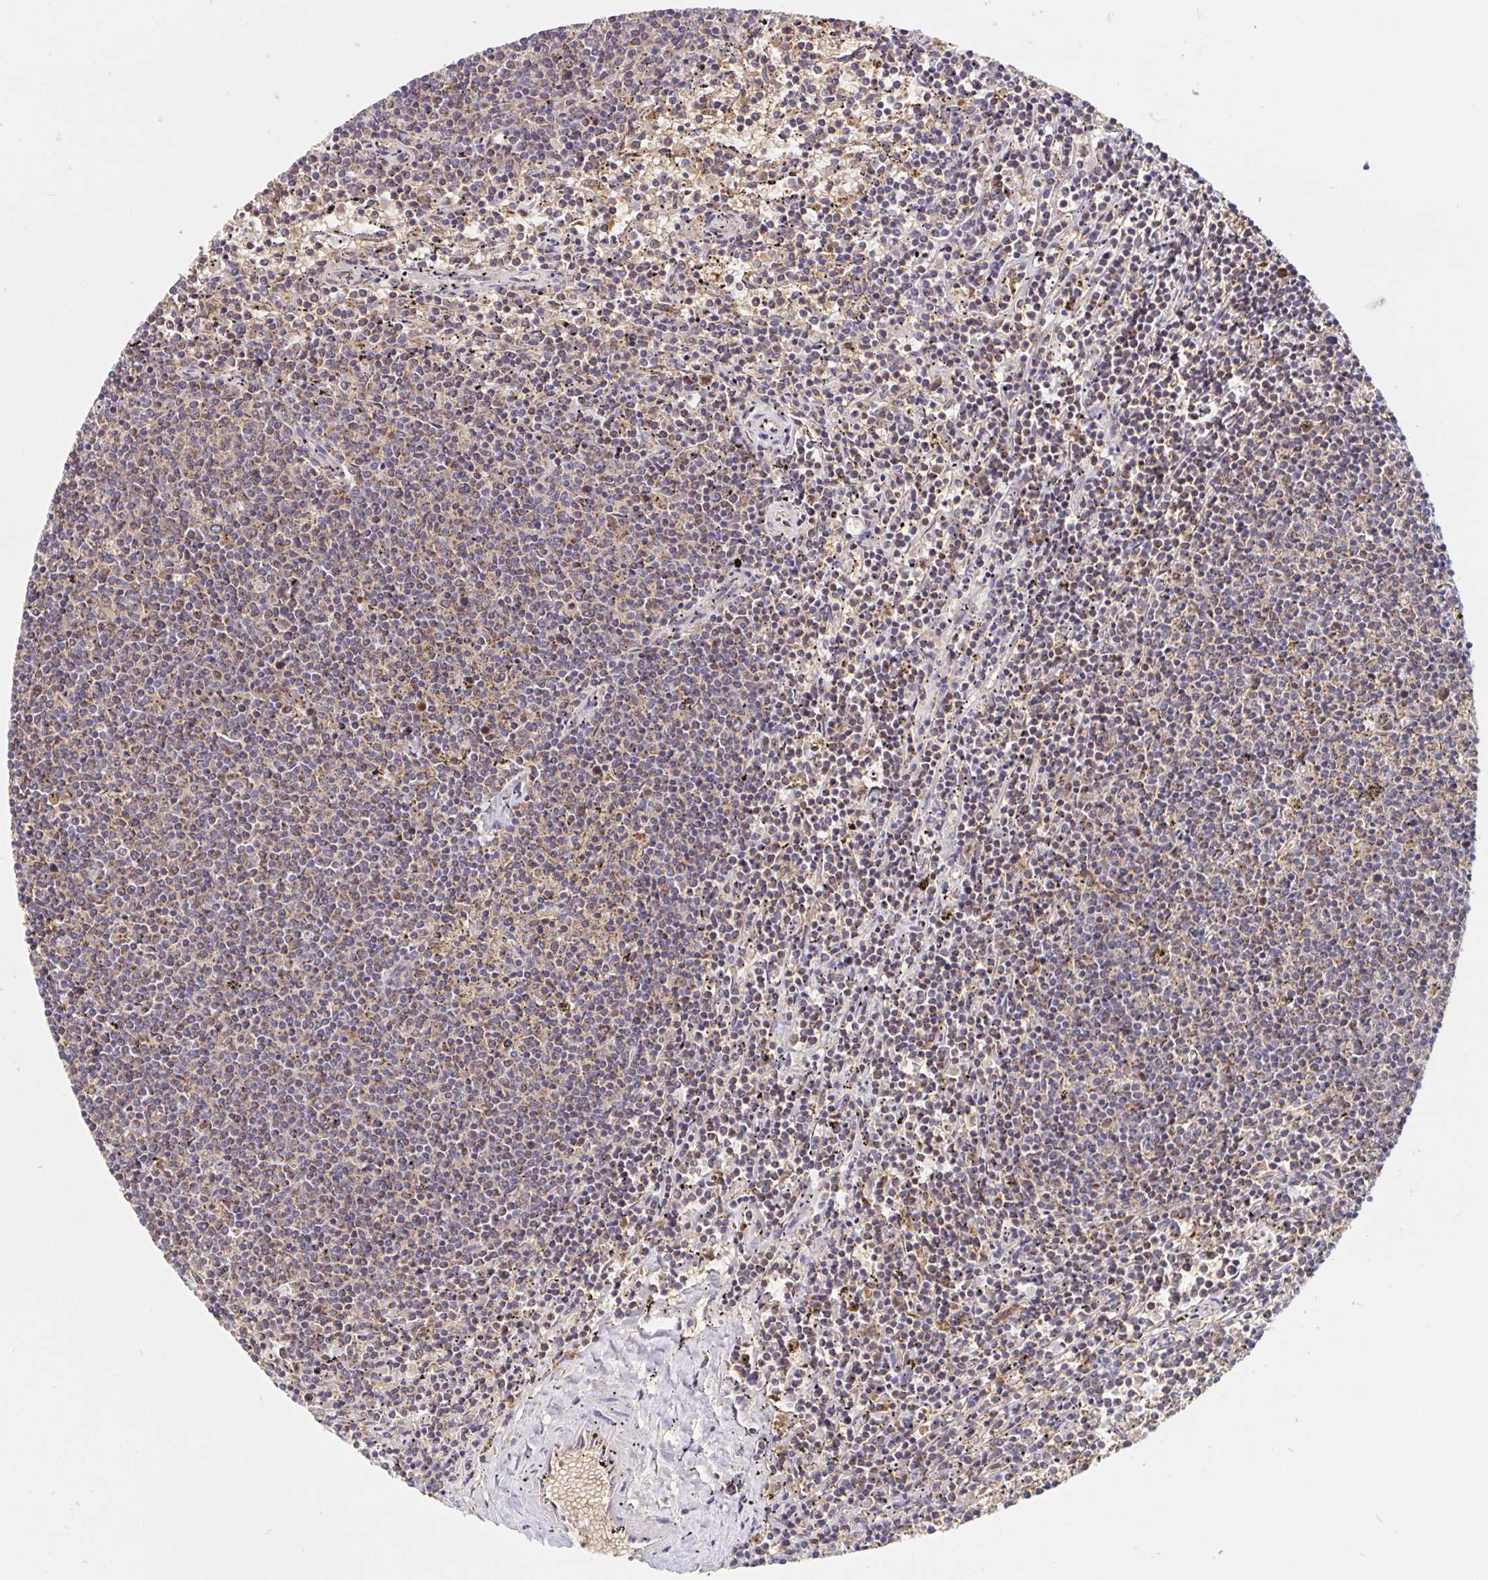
{"staining": {"intensity": "weak", "quantity": "25%-75%", "location": "cytoplasmic/membranous"}, "tissue": "lymphoma", "cell_type": "Tumor cells", "image_type": "cancer", "snomed": [{"axis": "morphology", "description": "Malignant lymphoma, non-Hodgkin's type, Low grade"}, {"axis": "topography", "description": "Spleen"}], "caption": "An IHC micrograph of tumor tissue is shown. Protein staining in brown labels weak cytoplasmic/membranous positivity in low-grade malignant lymphoma, non-Hodgkin's type within tumor cells. (Brightfield microscopy of DAB IHC at high magnification).", "gene": "PRDX3", "patient": {"sex": "female", "age": 50}}